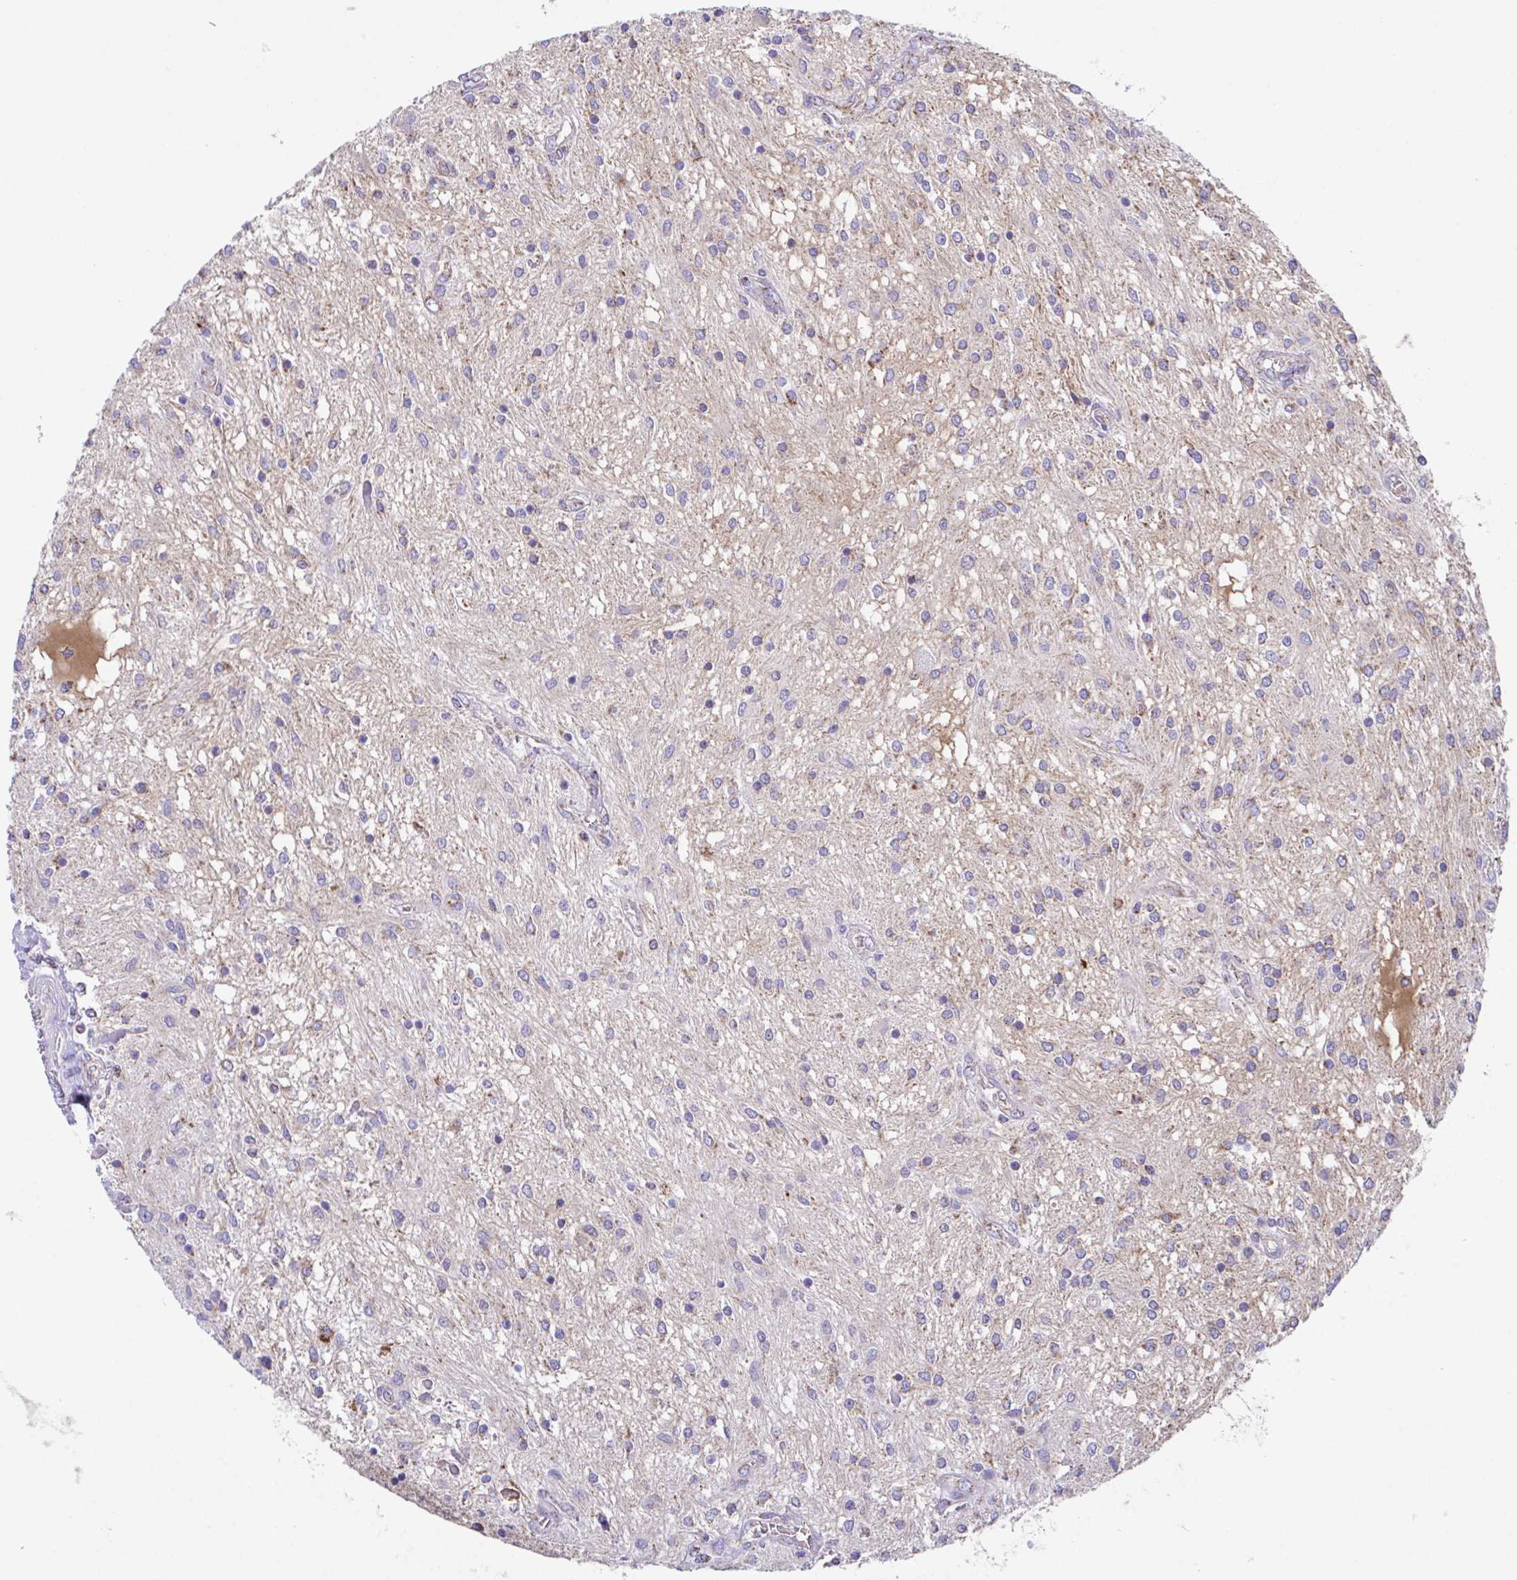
{"staining": {"intensity": "moderate", "quantity": "<25%", "location": "cytoplasmic/membranous"}, "tissue": "glioma", "cell_type": "Tumor cells", "image_type": "cancer", "snomed": [{"axis": "morphology", "description": "Glioma, malignant, Low grade"}, {"axis": "topography", "description": "Cerebellum"}], "caption": "Immunohistochemistry (IHC) of glioma exhibits low levels of moderate cytoplasmic/membranous expression in approximately <25% of tumor cells.", "gene": "PCMTD2", "patient": {"sex": "female", "age": 14}}